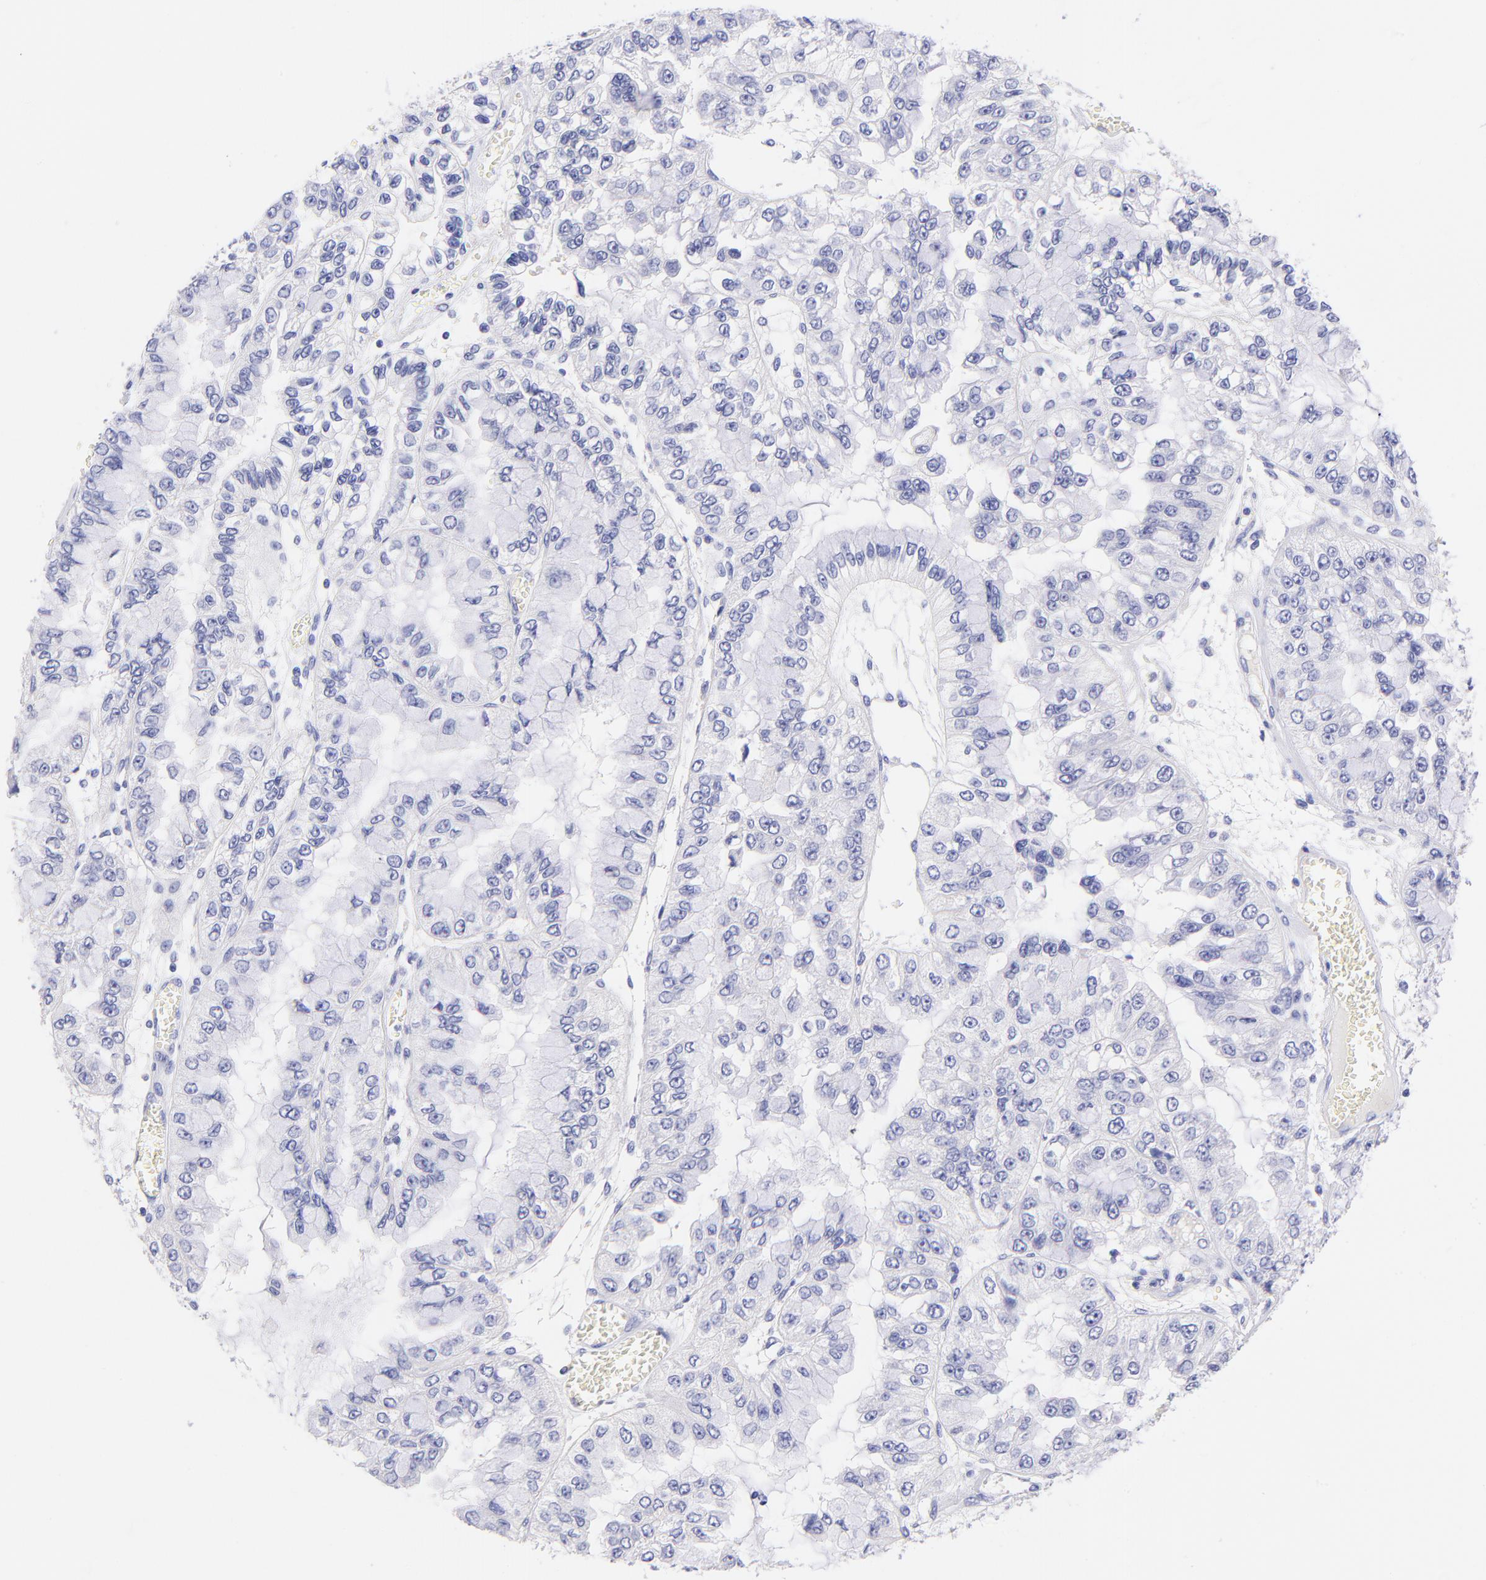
{"staining": {"intensity": "negative", "quantity": "none", "location": "none"}, "tissue": "liver cancer", "cell_type": "Tumor cells", "image_type": "cancer", "snomed": [{"axis": "morphology", "description": "Cholangiocarcinoma"}, {"axis": "topography", "description": "Liver"}], "caption": "Liver cholangiocarcinoma stained for a protein using IHC displays no positivity tumor cells.", "gene": "RAB3B", "patient": {"sex": "female", "age": 79}}